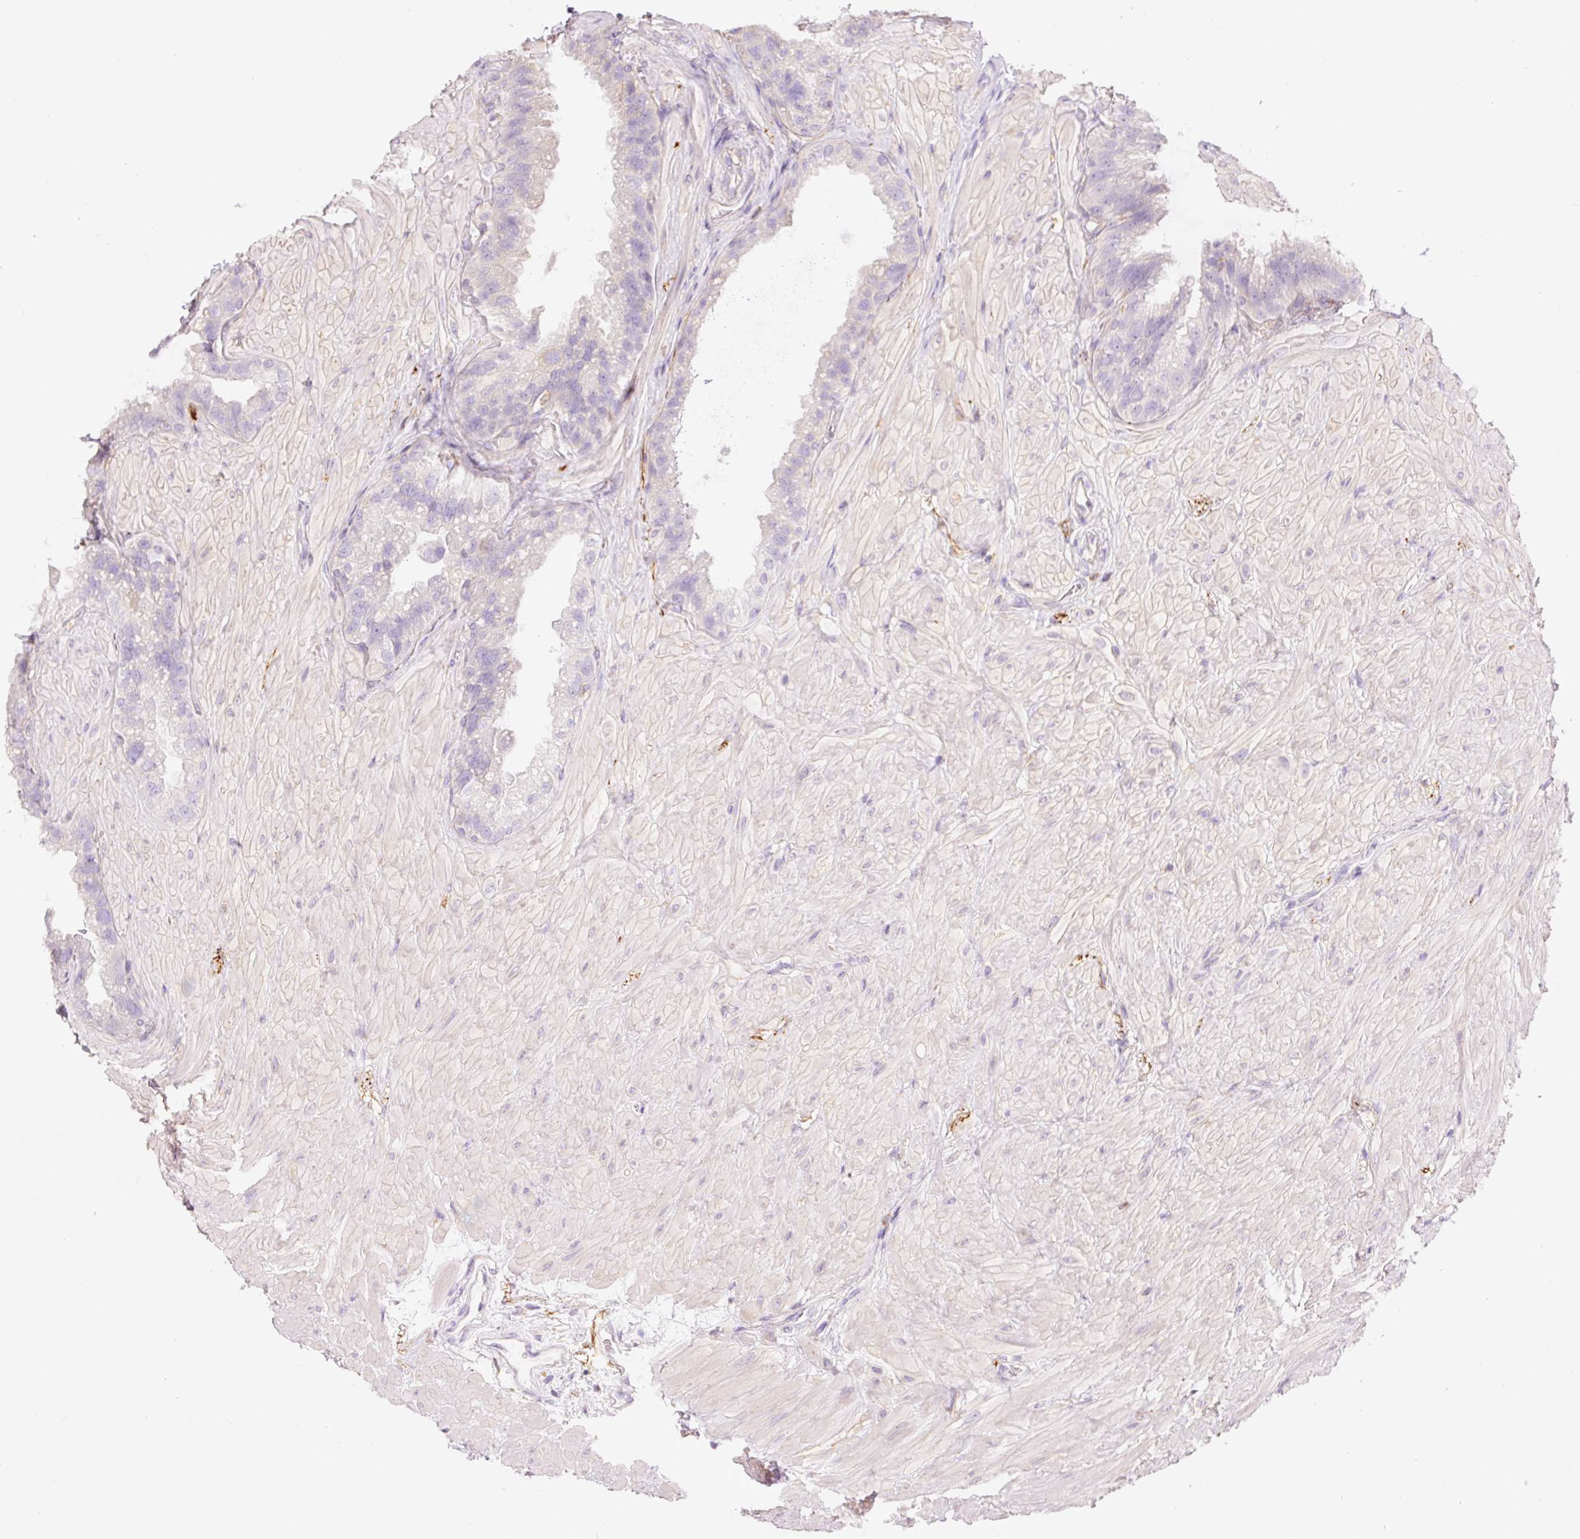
{"staining": {"intensity": "negative", "quantity": "none", "location": "none"}, "tissue": "seminal vesicle", "cell_type": "Glandular cells", "image_type": "normal", "snomed": [{"axis": "morphology", "description": "Normal tissue, NOS"}, {"axis": "topography", "description": "Seminal veicle"}, {"axis": "topography", "description": "Peripheral nerve tissue"}], "caption": "DAB (3,3'-diaminobenzidine) immunohistochemical staining of benign seminal vesicle demonstrates no significant positivity in glandular cells.", "gene": "DOK6", "patient": {"sex": "male", "age": 76}}